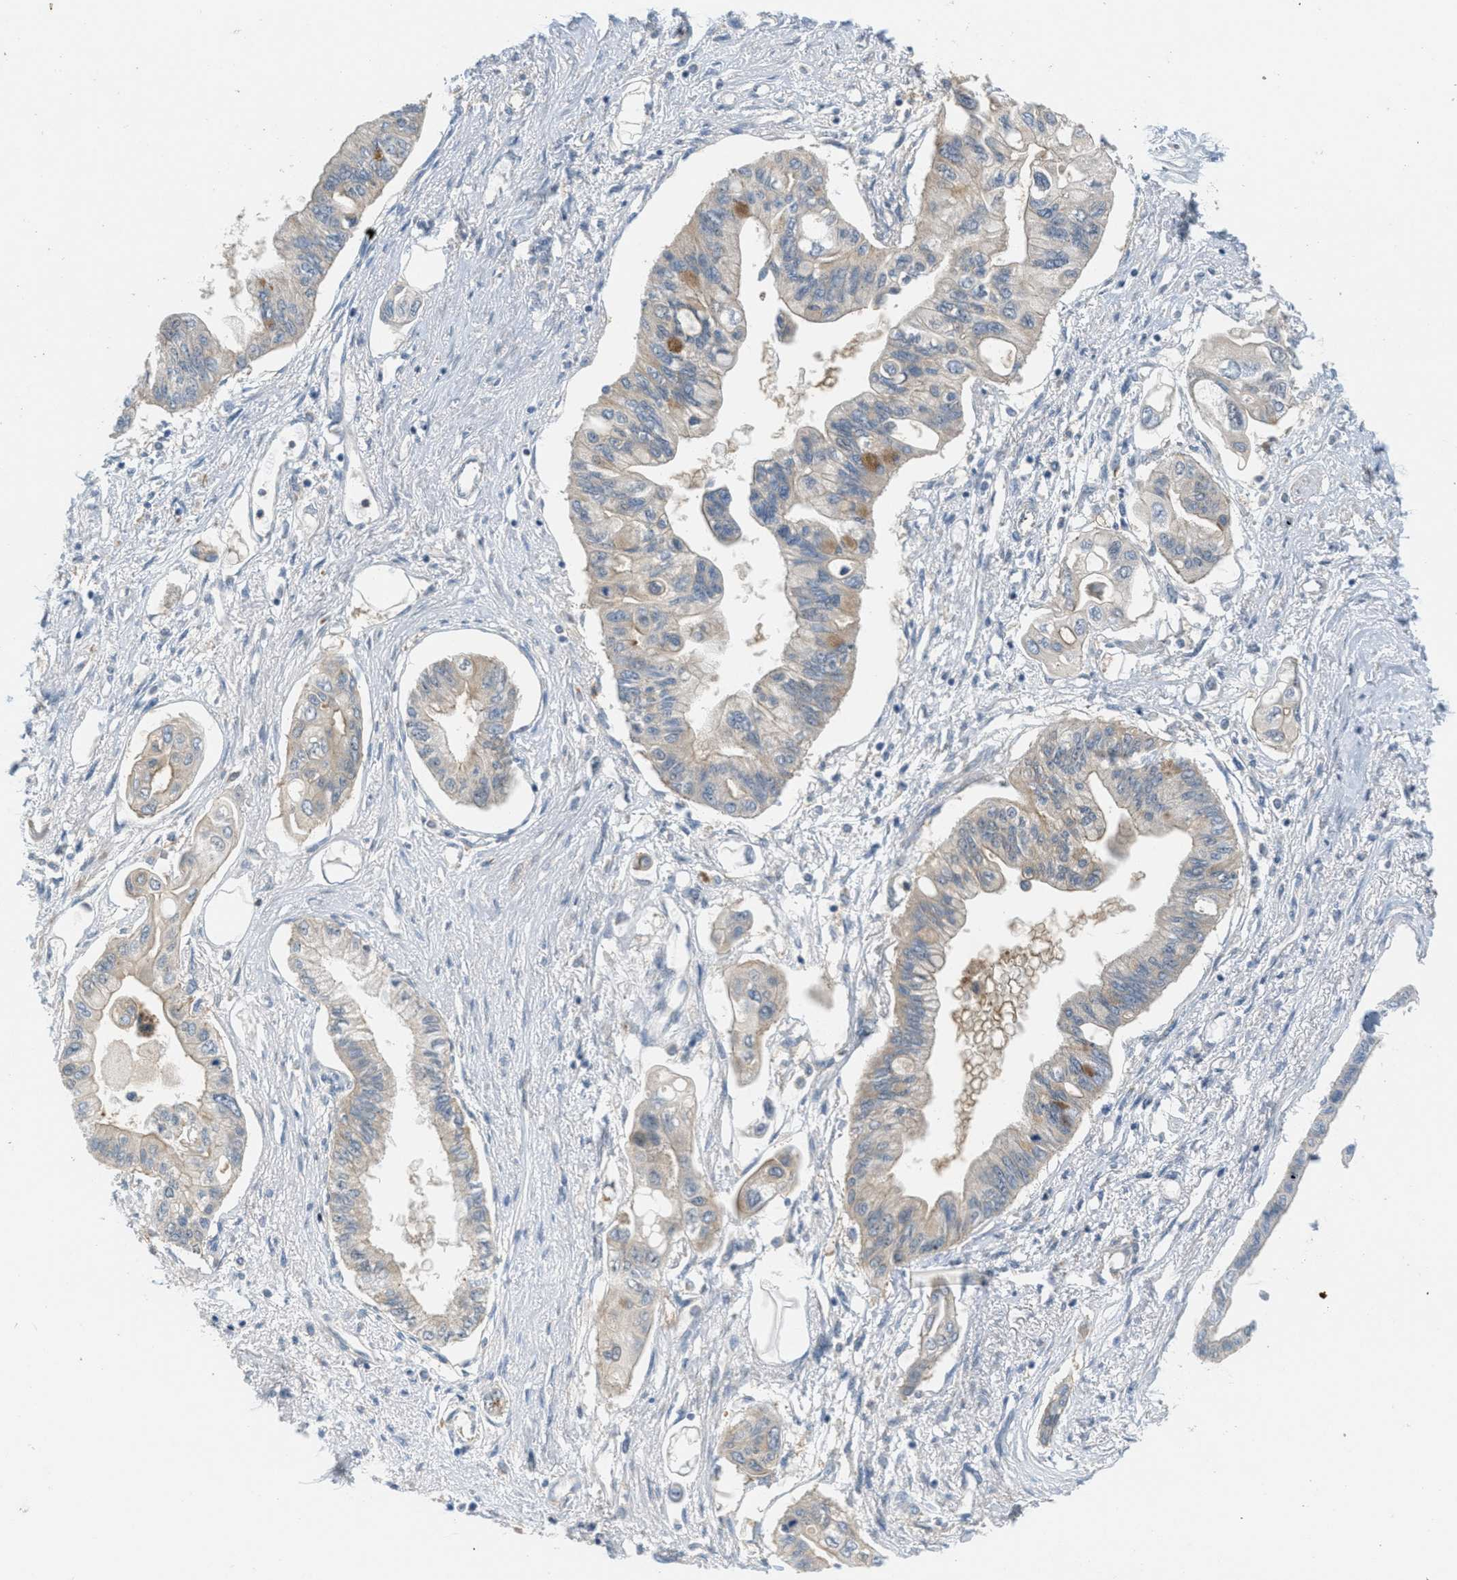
{"staining": {"intensity": "weak", "quantity": ">75%", "location": "cytoplasmic/membranous"}, "tissue": "pancreatic cancer", "cell_type": "Tumor cells", "image_type": "cancer", "snomed": [{"axis": "morphology", "description": "Adenocarcinoma, NOS"}, {"axis": "topography", "description": "Pancreas"}], "caption": "A brown stain shows weak cytoplasmic/membranous positivity of a protein in pancreatic cancer (adenocarcinoma) tumor cells. (brown staining indicates protein expression, while blue staining denotes nuclei).", "gene": "ADCY6", "patient": {"sex": "female", "age": 77}}